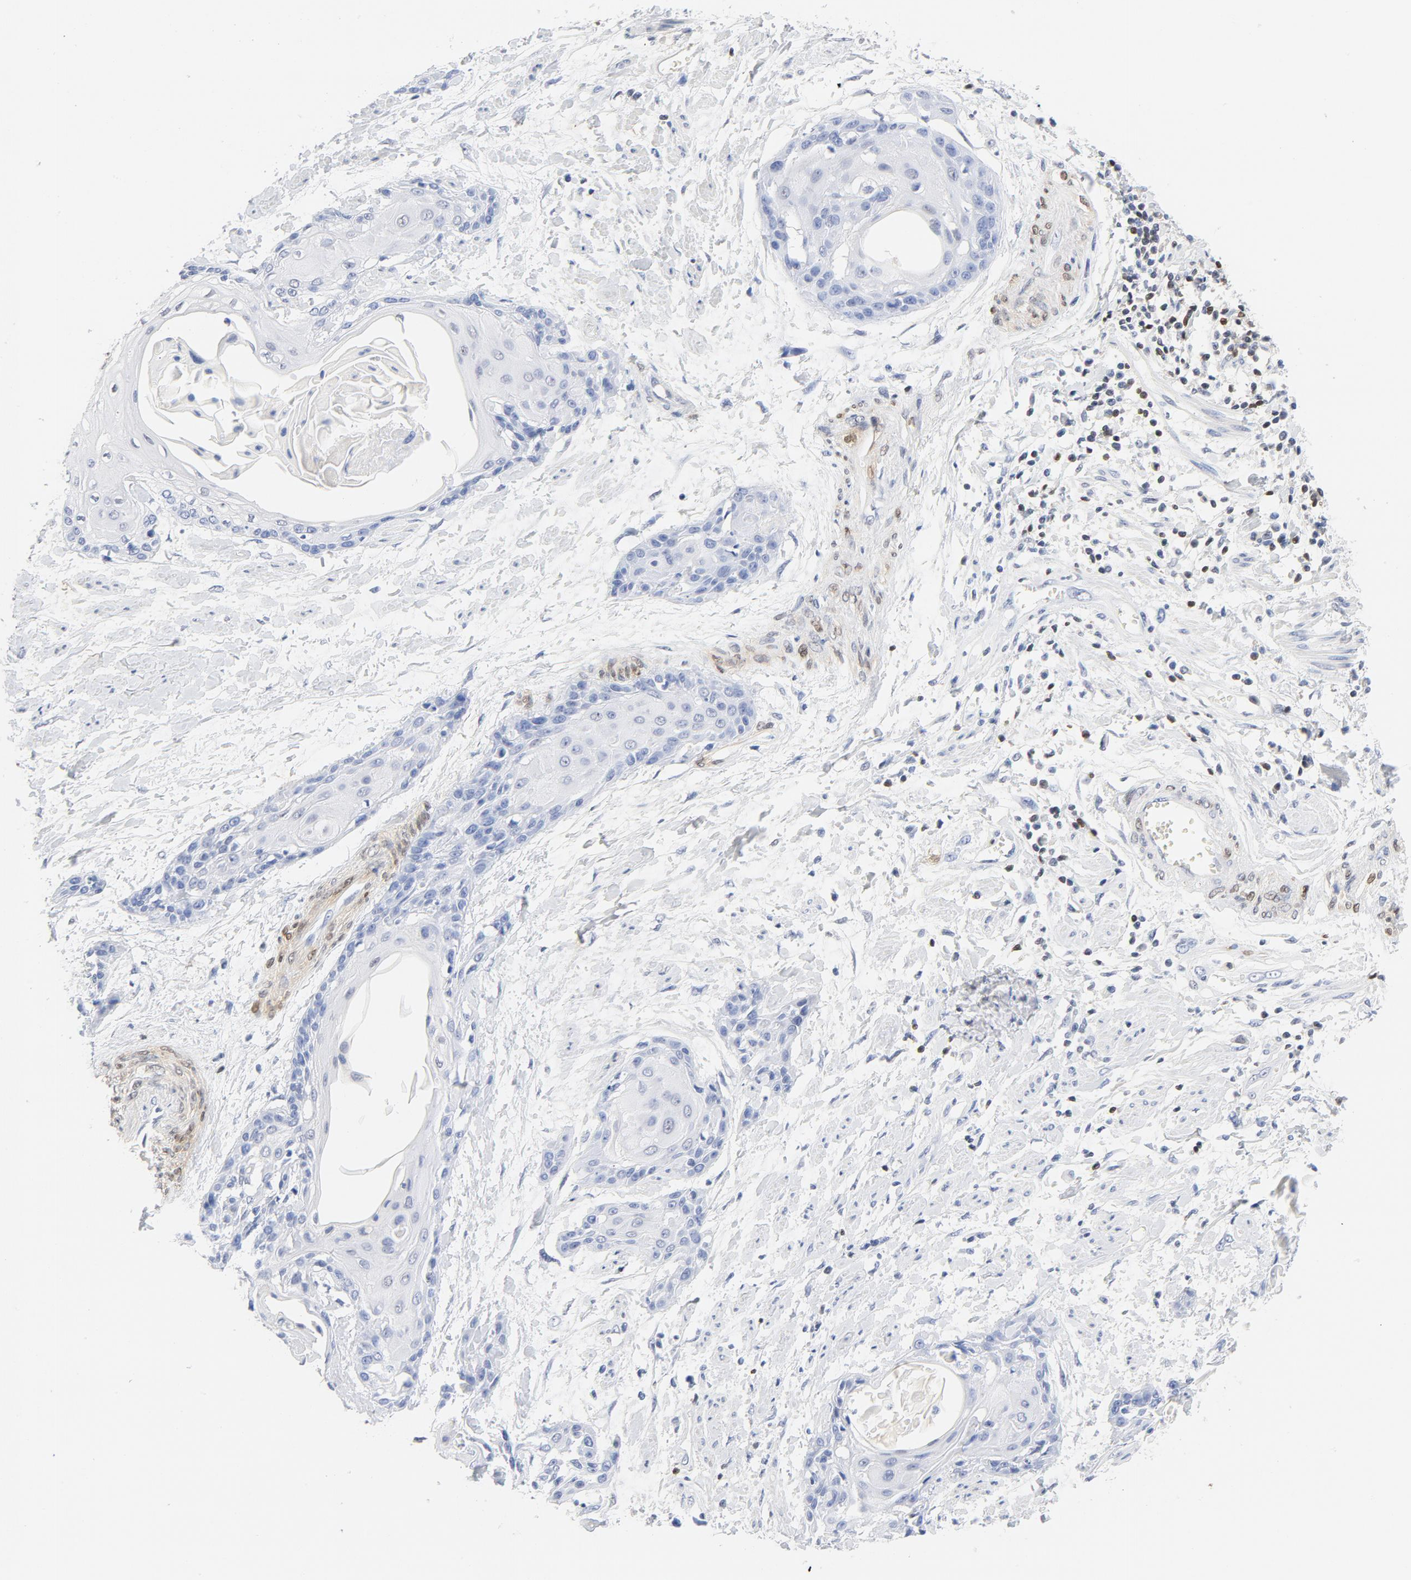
{"staining": {"intensity": "negative", "quantity": "none", "location": "none"}, "tissue": "cervical cancer", "cell_type": "Tumor cells", "image_type": "cancer", "snomed": [{"axis": "morphology", "description": "Squamous cell carcinoma, NOS"}, {"axis": "topography", "description": "Cervix"}], "caption": "Immunohistochemical staining of human cervical cancer (squamous cell carcinoma) shows no significant expression in tumor cells.", "gene": "CDKN1B", "patient": {"sex": "female", "age": 57}}